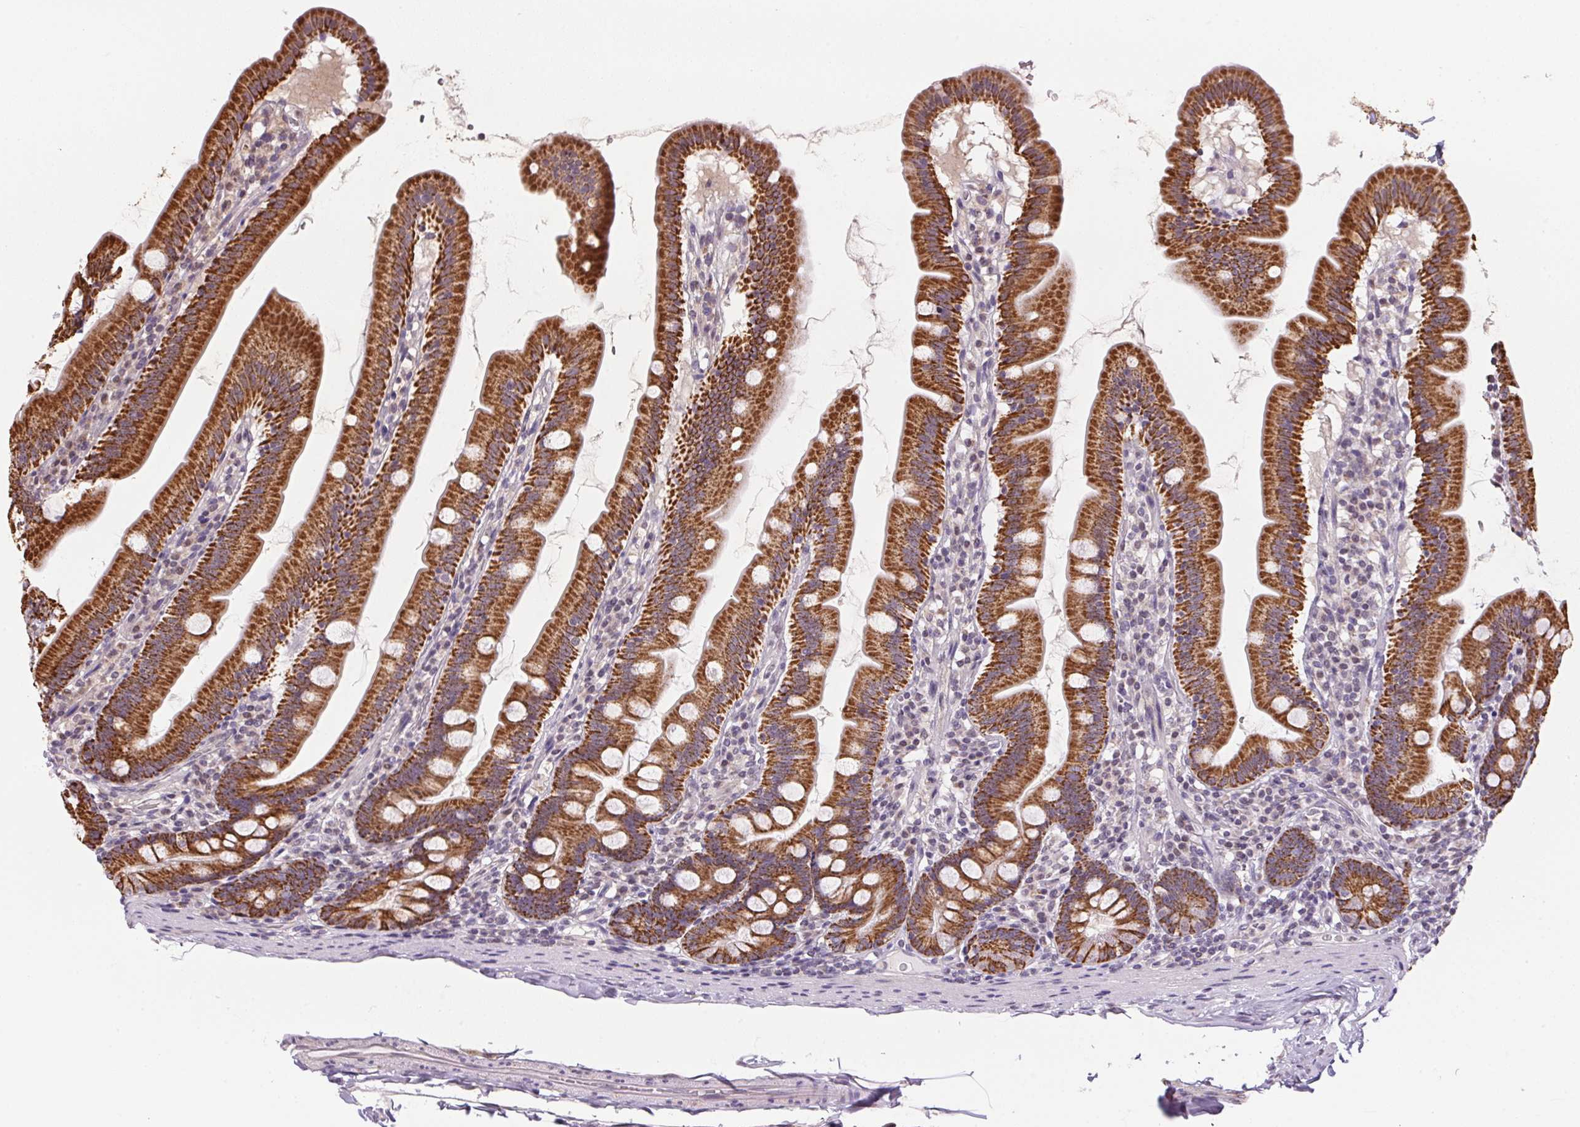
{"staining": {"intensity": "strong", "quantity": ">75%", "location": "cytoplasmic/membranous"}, "tissue": "duodenum", "cell_type": "Glandular cells", "image_type": "normal", "snomed": [{"axis": "morphology", "description": "Normal tissue, NOS"}, {"axis": "topography", "description": "Duodenum"}], "caption": "Immunohistochemistry (IHC) of benign duodenum exhibits high levels of strong cytoplasmic/membranous staining in about >75% of glandular cells.", "gene": "SC5D", "patient": {"sex": "female", "age": 67}}